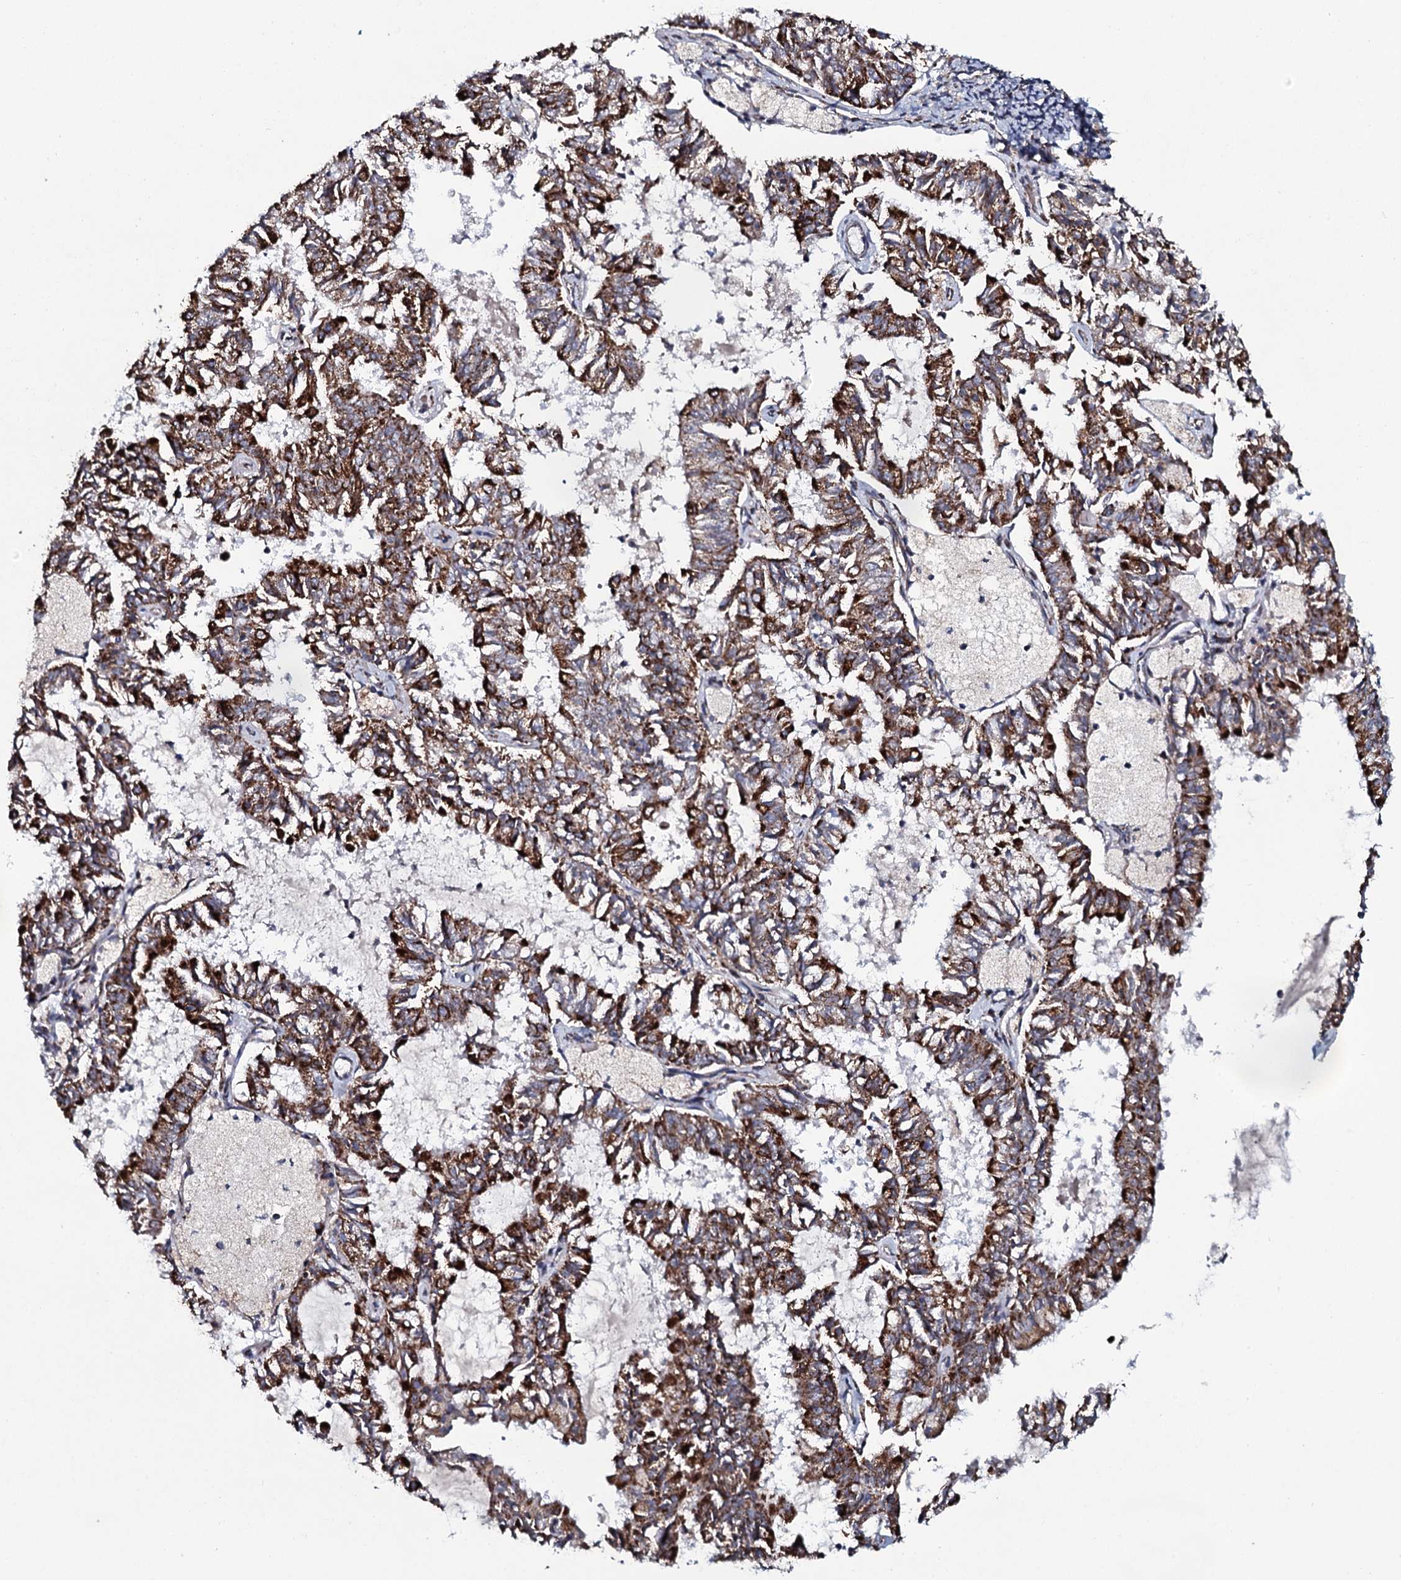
{"staining": {"intensity": "strong", "quantity": ">75%", "location": "cytoplasmic/membranous"}, "tissue": "endometrial cancer", "cell_type": "Tumor cells", "image_type": "cancer", "snomed": [{"axis": "morphology", "description": "Adenocarcinoma, NOS"}, {"axis": "topography", "description": "Endometrium"}], "caption": "Endometrial adenocarcinoma was stained to show a protein in brown. There is high levels of strong cytoplasmic/membranous staining in about >75% of tumor cells. (DAB IHC with brightfield microscopy, high magnification).", "gene": "EVC2", "patient": {"sex": "female", "age": 57}}